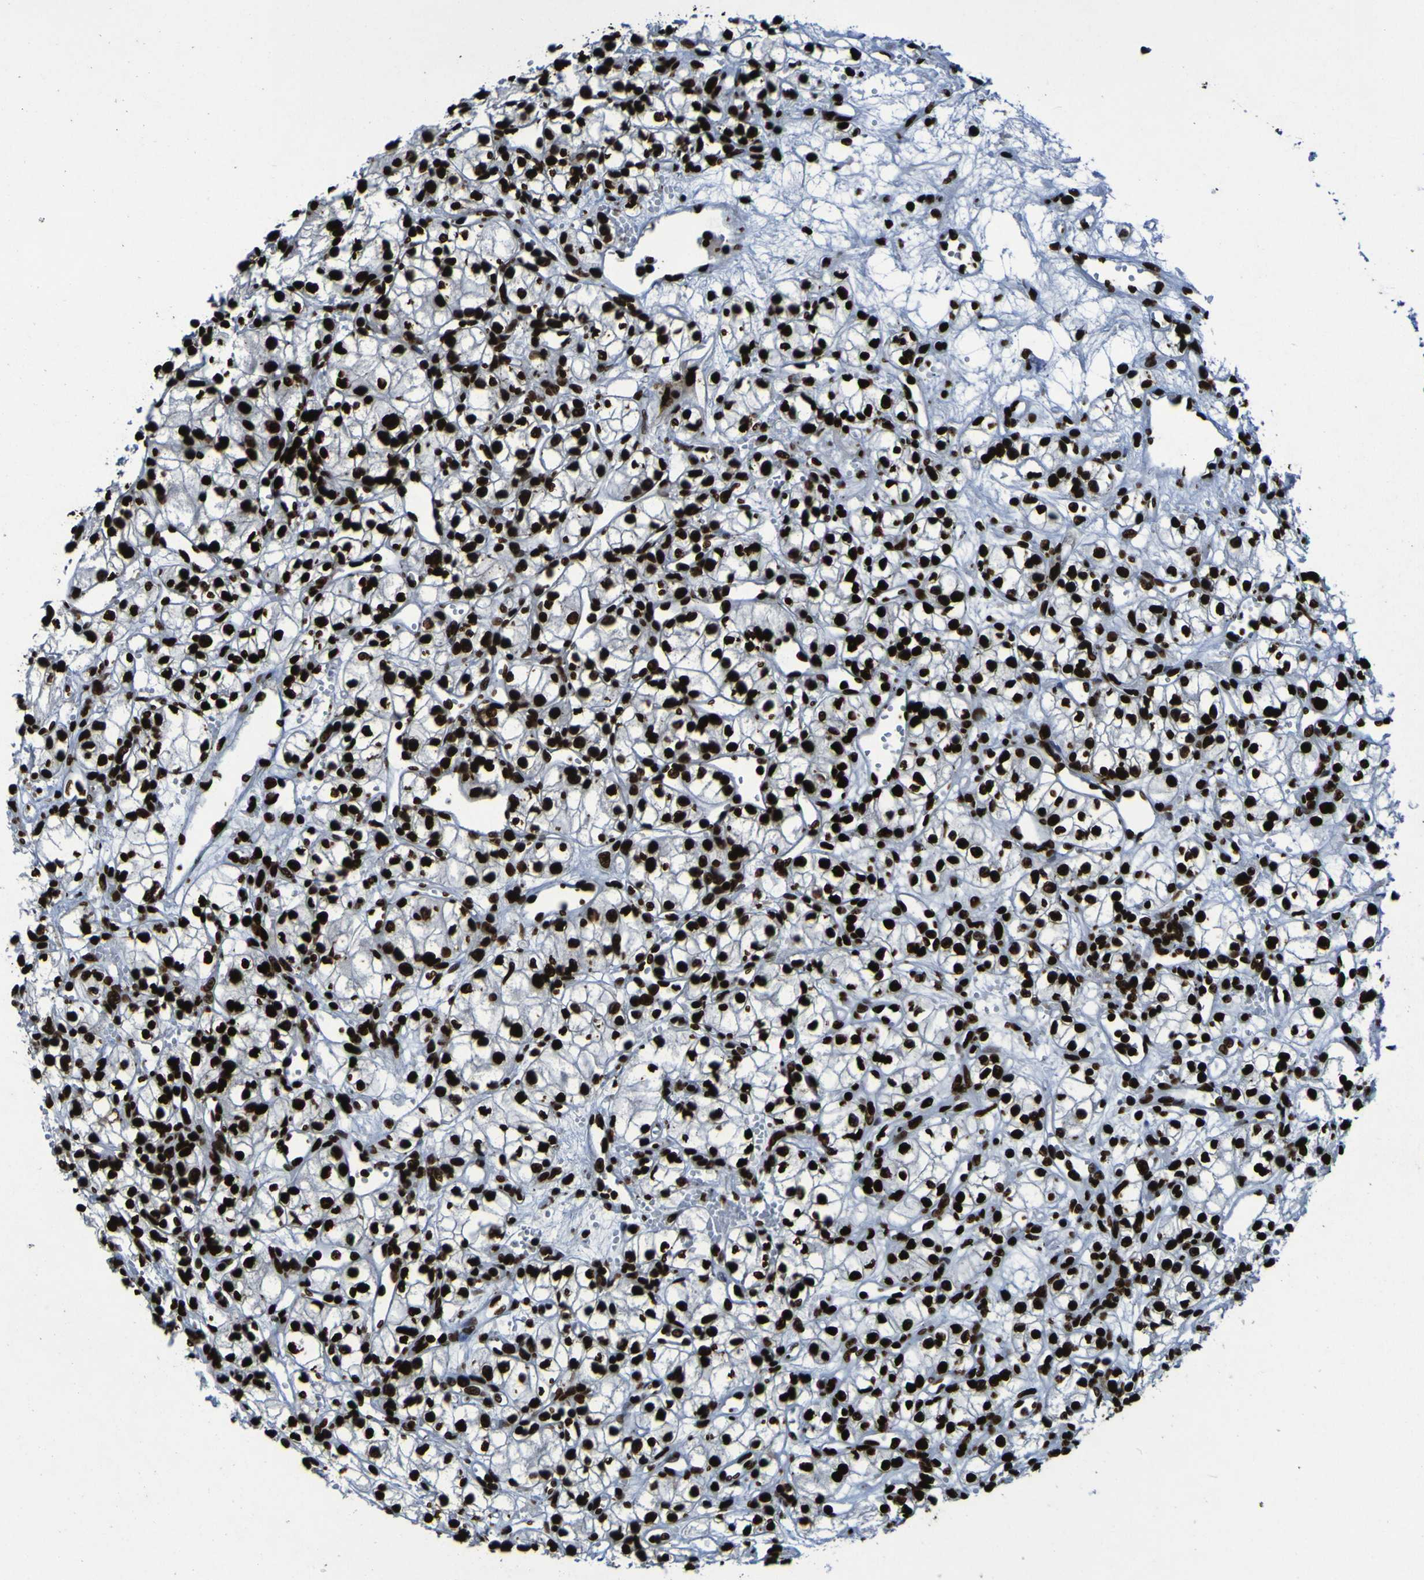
{"staining": {"intensity": "strong", "quantity": ">75%", "location": "nuclear"}, "tissue": "renal cancer", "cell_type": "Tumor cells", "image_type": "cancer", "snomed": [{"axis": "morphology", "description": "Normal tissue, NOS"}, {"axis": "morphology", "description": "Adenocarcinoma, NOS"}, {"axis": "topography", "description": "Kidney"}], "caption": "Immunohistochemical staining of renal adenocarcinoma exhibits high levels of strong nuclear expression in approximately >75% of tumor cells.", "gene": "NPM1", "patient": {"sex": "male", "age": 59}}